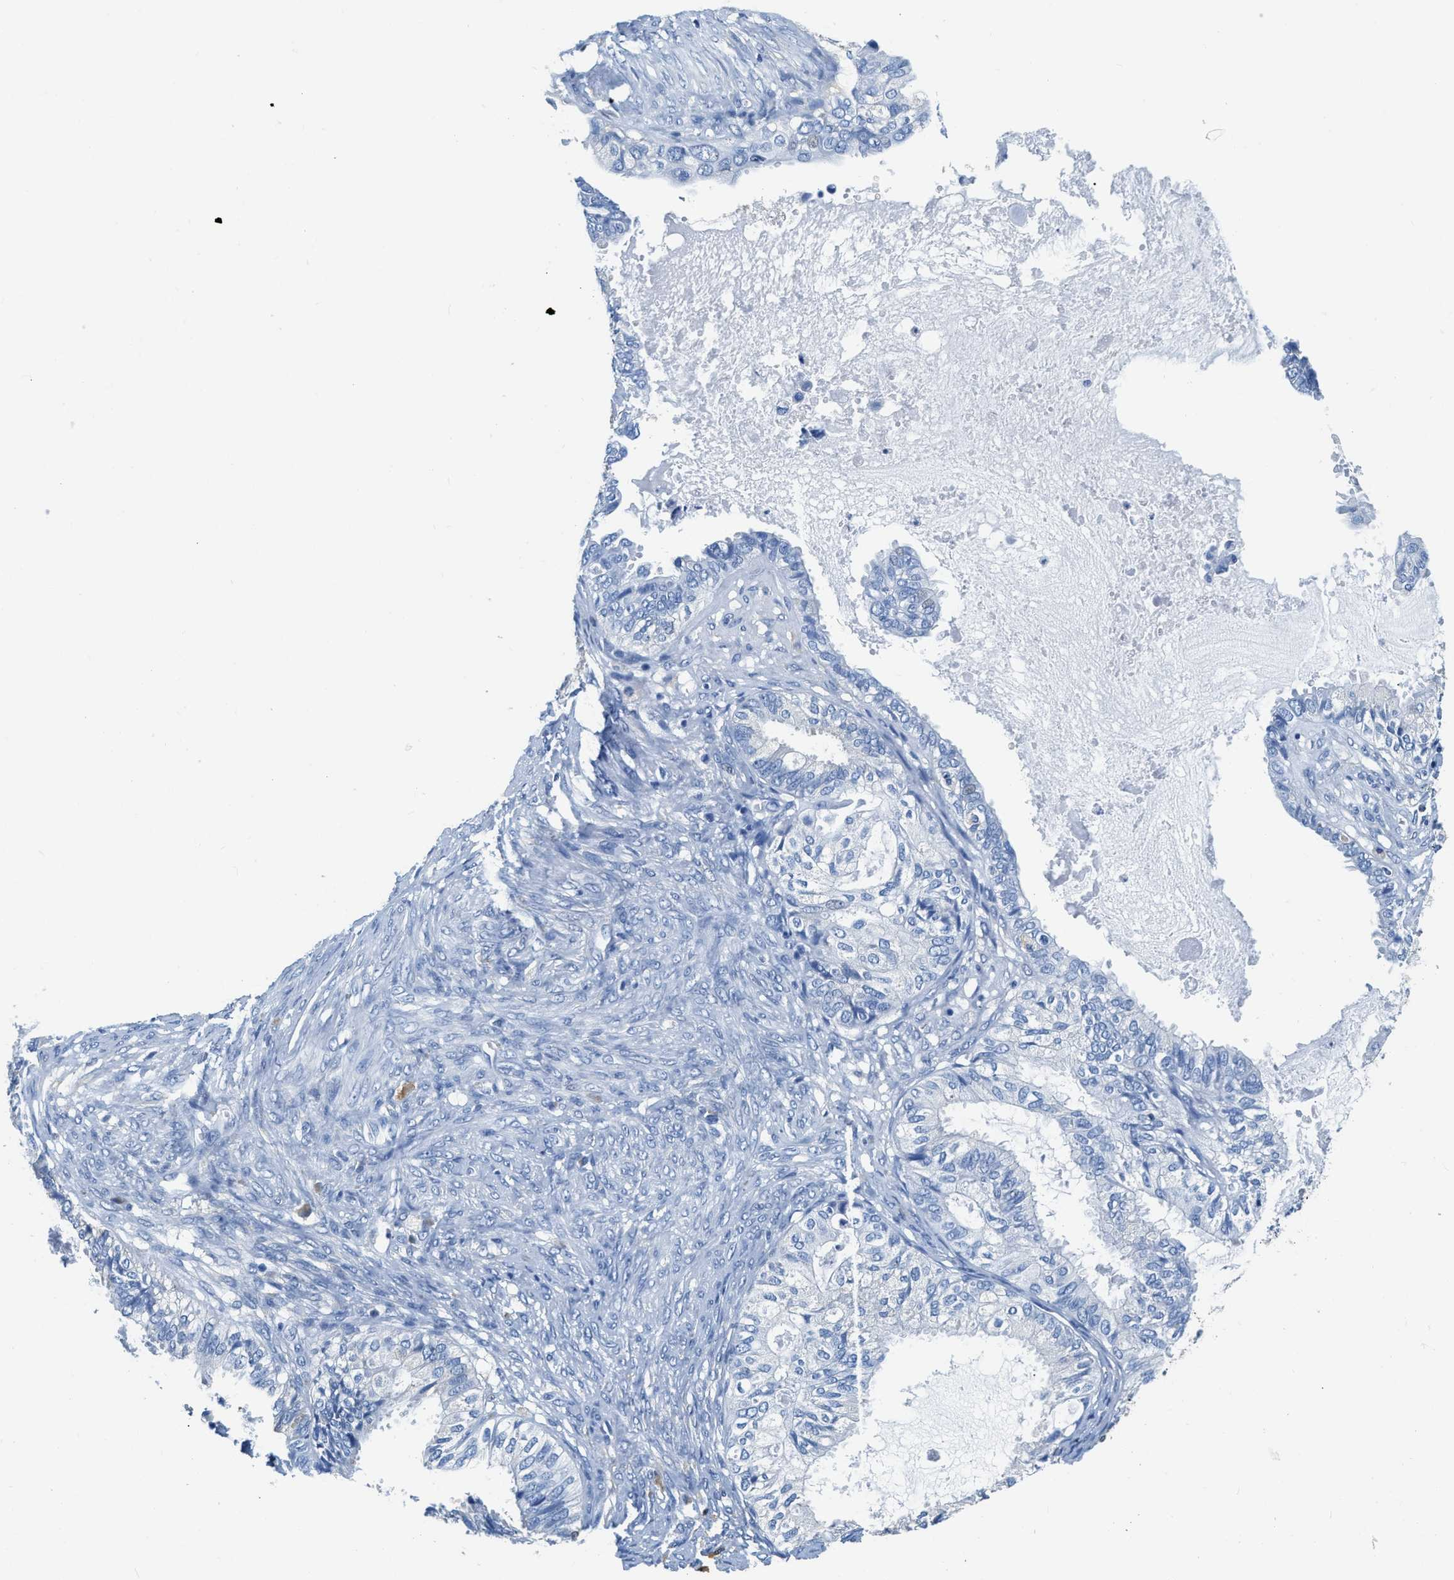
{"staining": {"intensity": "negative", "quantity": "none", "location": "none"}, "tissue": "cervical cancer", "cell_type": "Tumor cells", "image_type": "cancer", "snomed": [{"axis": "morphology", "description": "Normal tissue, NOS"}, {"axis": "morphology", "description": "Adenocarcinoma, NOS"}, {"axis": "topography", "description": "Cervix"}, {"axis": "topography", "description": "Endometrium"}], "caption": "Immunohistochemical staining of human cervical cancer (adenocarcinoma) displays no significant expression in tumor cells.", "gene": "ZDHHC13", "patient": {"sex": "female", "age": 86}}